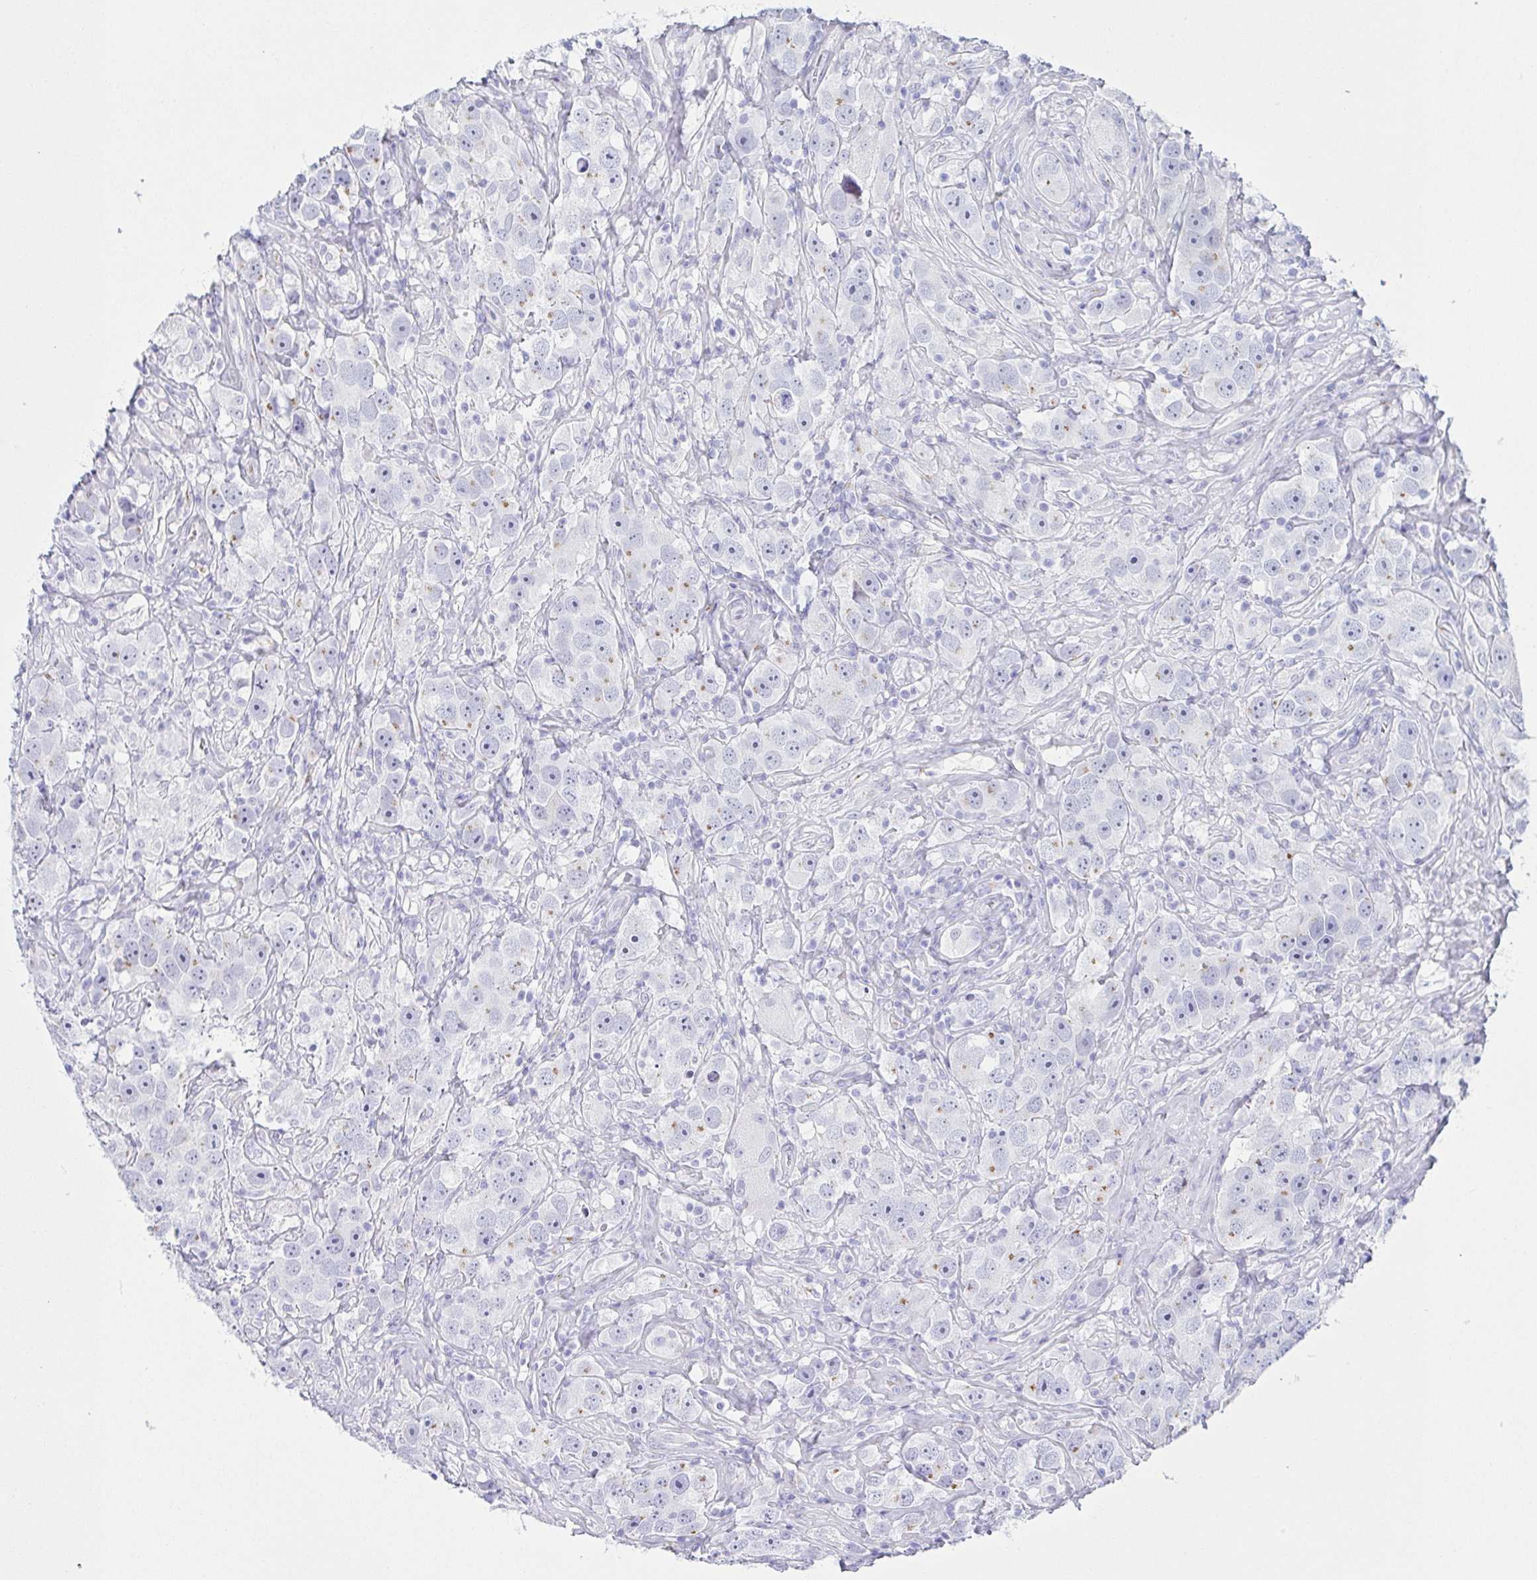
{"staining": {"intensity": "negative", "quantity": "none", "location": "none"}, "tissue": "testis cancer", "cell_type": "Tumor cells", "image_type": "cancer", "snomed": [{"axis": "morphology", "description": "Seminoma, NOS"}, {"axis": "topography", "description": "Testis"}], "caption": "IHC micrograph of human seminoma (testis) stained for a protein (brown), which displays no positivity in tumor cells. (Stains: DAB (3,3'-diaminobenzidine) immunohistochemistry with hematoxylin counter stain, Microscopy: brightfield microscopy at high magnification).", "gene": "LDLRAD1", "patient": {"sex": "male", "age": 49}}